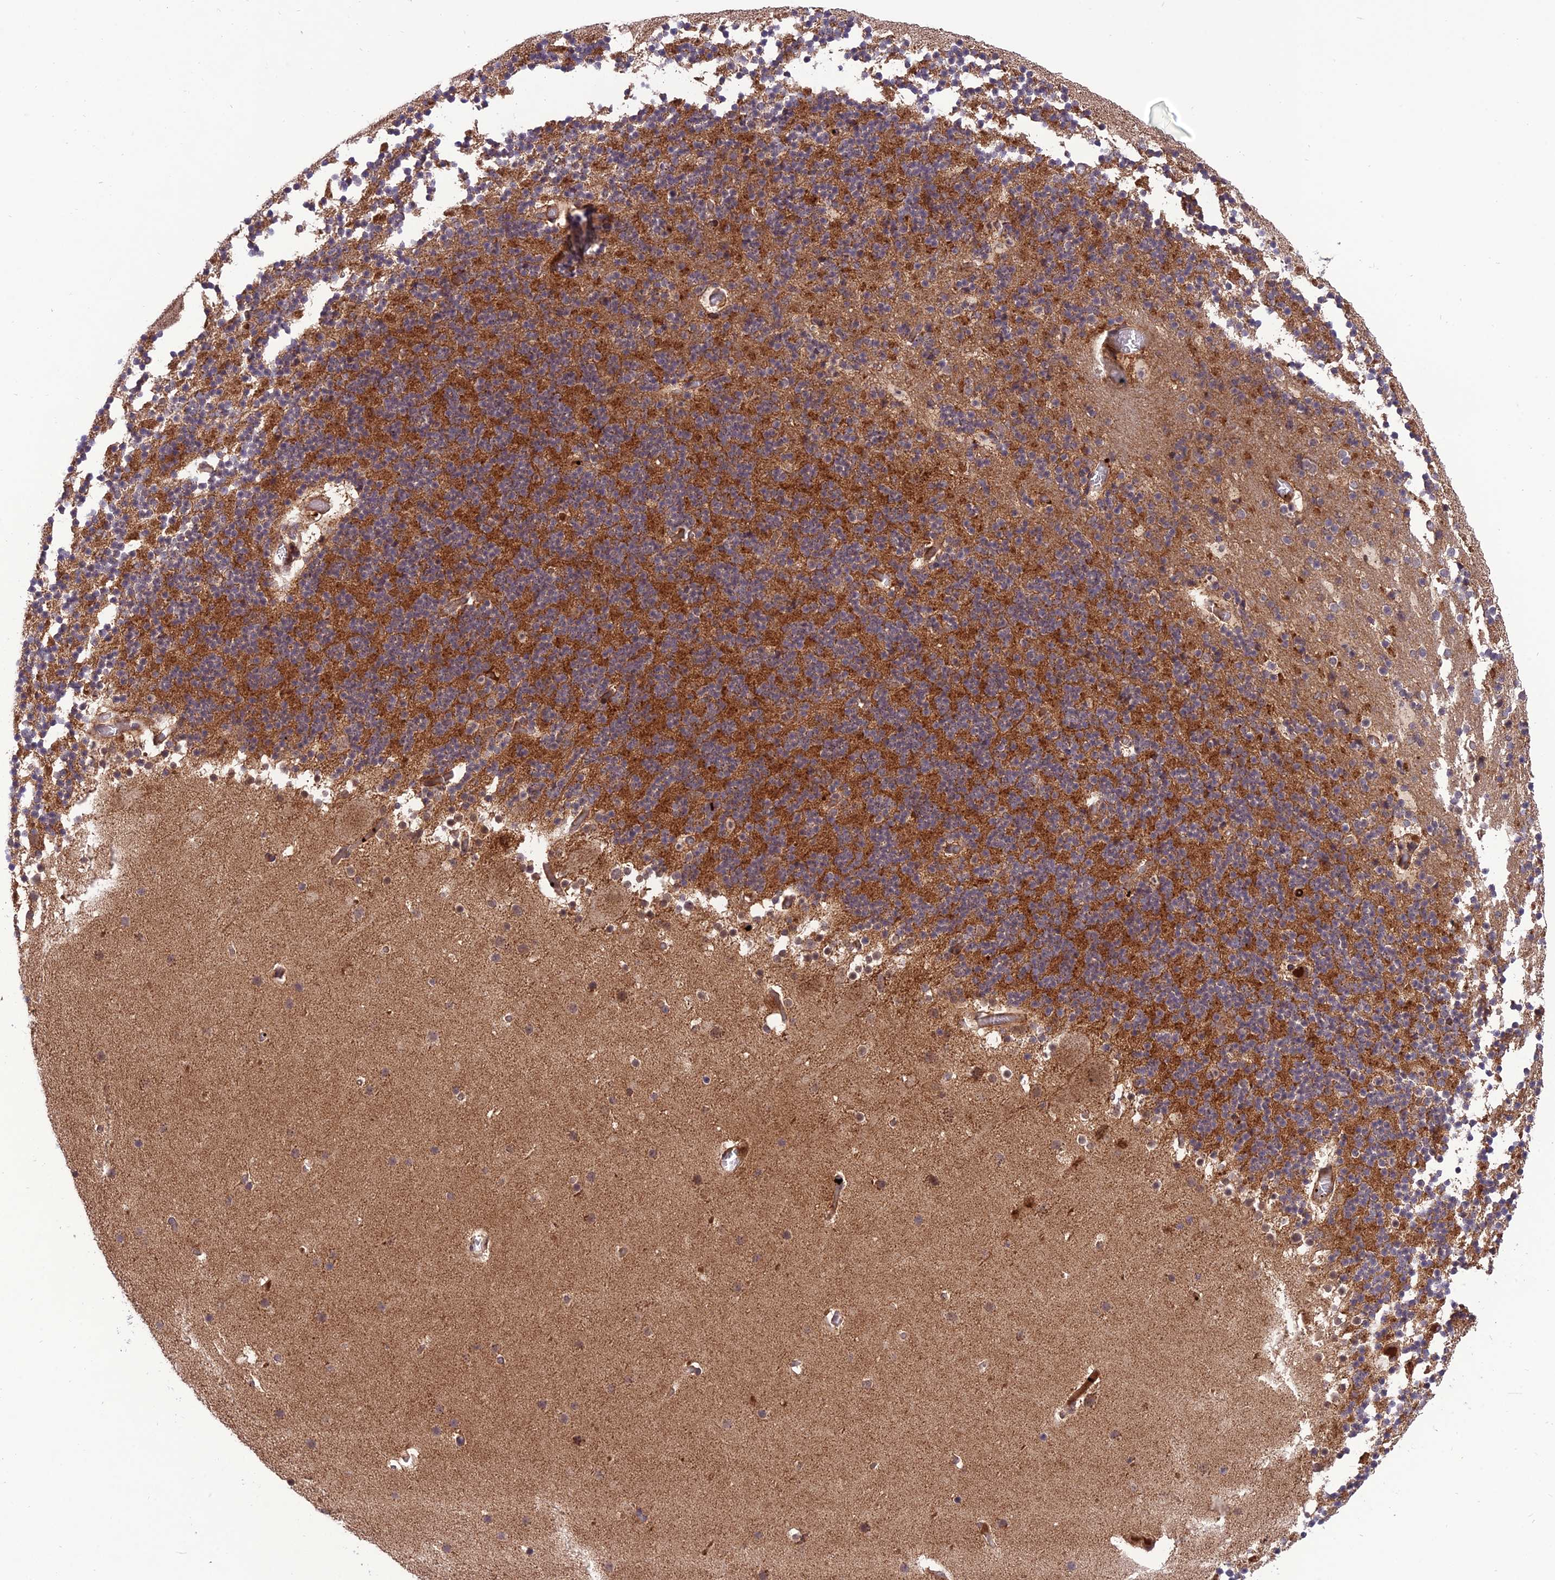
{"staining": {"intensity": "strong", "quantity": ">75%", "location": "cytoplasmic/membranous"}, "tissue": "cerebellum", "cell_type": "Cells in granular layer", "image_type": "normal", "snomed": [{"axis": "morphology", "description": "Normal tissue, NOS"}, {"axis": "topography", "description": "Cerebellum"}], "caption": "The immunohistochemical stain labels strong cytoplasmic/membranous staining in cells in granular layer of normal cerebellum. (DAB IHC with brightfield microscopy, high magnification).", "gene": "NDUFC1", "patient": {"sex": "male", "age": 57}}